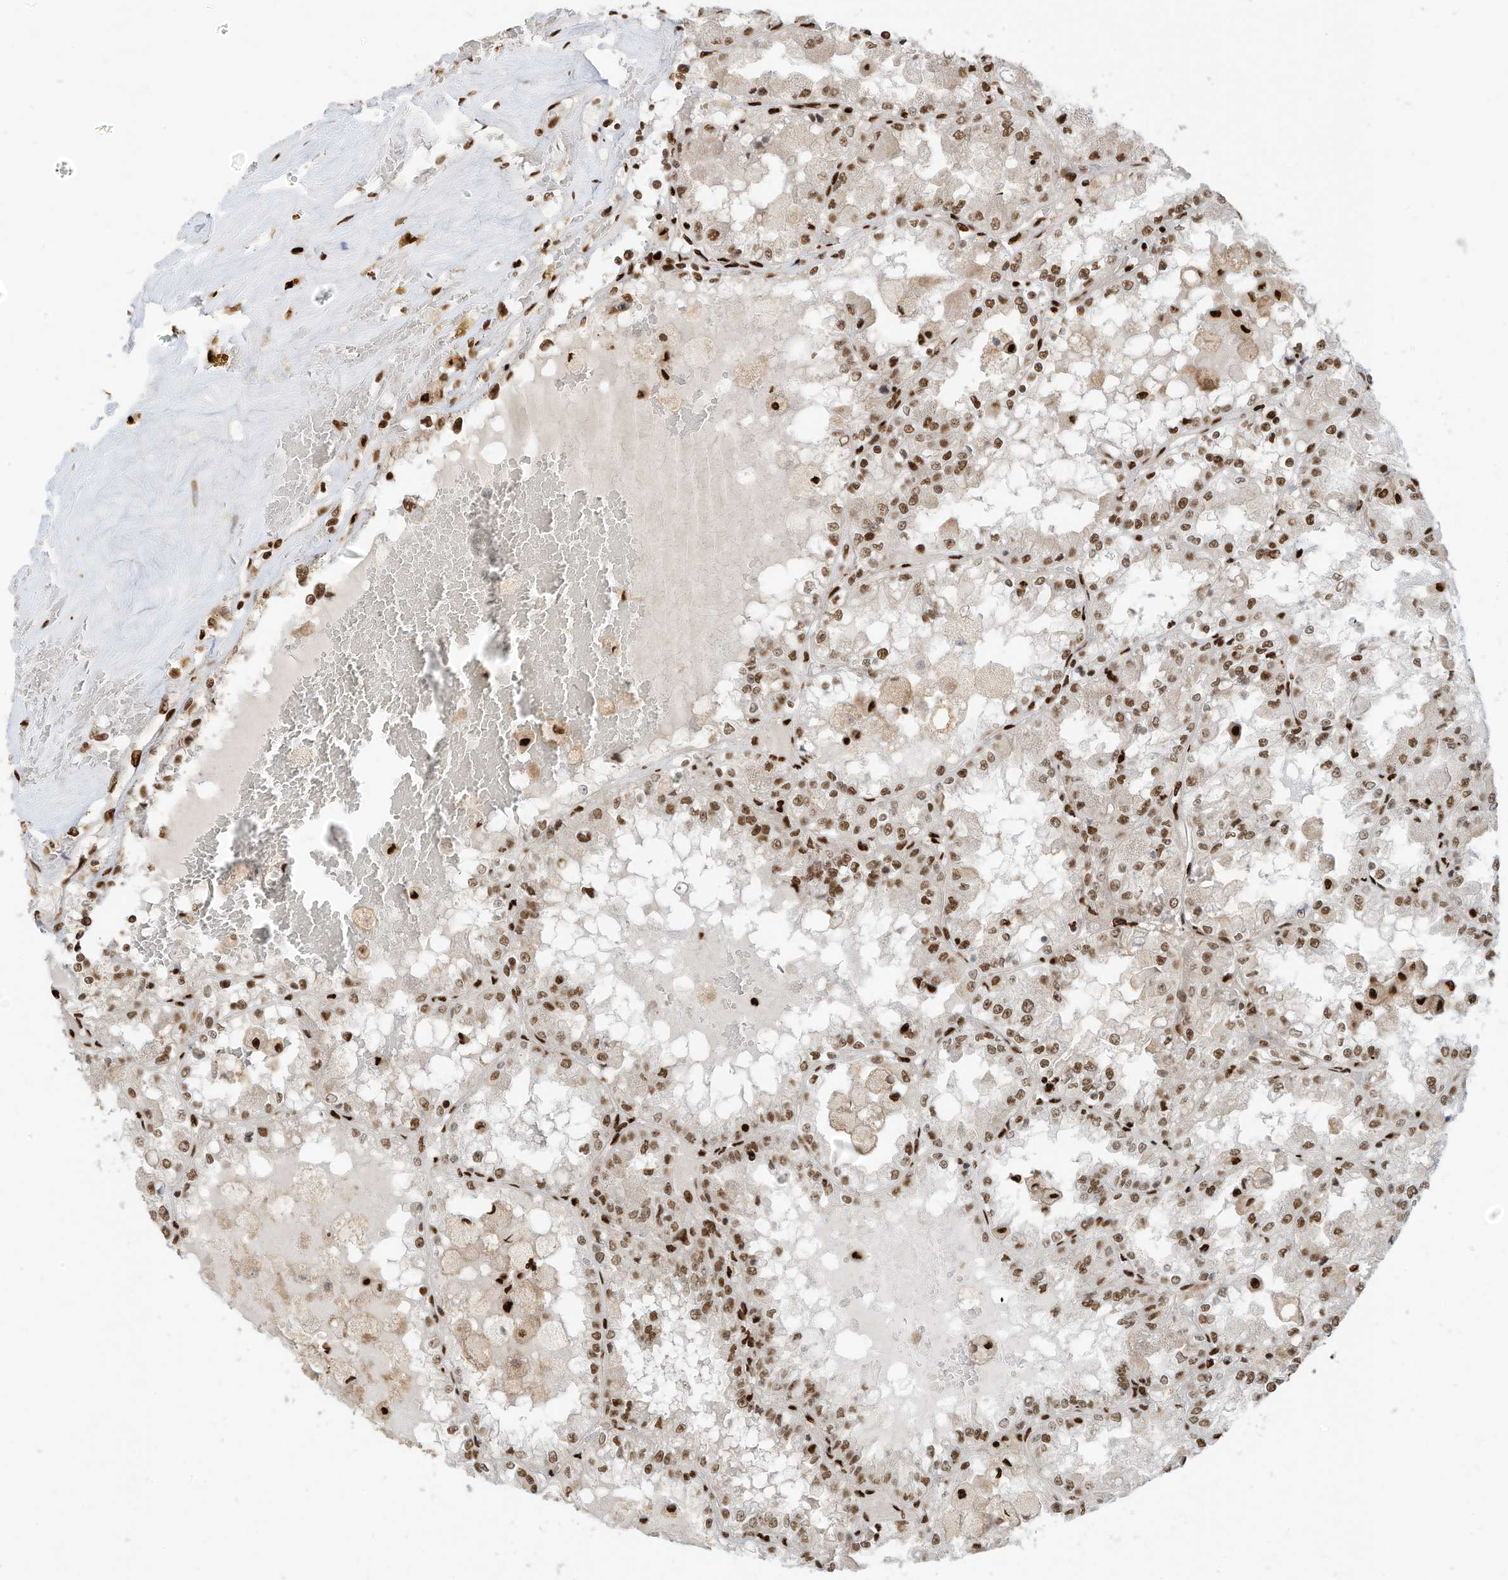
{"staining": {"intensity": "moderate", "quantity": ">75%", "location": "nuclear"}, "tissue": "renal cancer", "cell_type": "Tumor cells", "image_type": "cancer", "snomed": [{"axis": "morphology", "description": "Adenocarcinoma, NOS"}, {"axis": "topography", "description": "Kidney"}], "caption": "Moderate nuclear protein positivity is appreciated in approximately >75% of tumor cells in renal adenocarcinoma.", "gene": "SAMD15", "patient": {"sex": "female", "age": 56}}